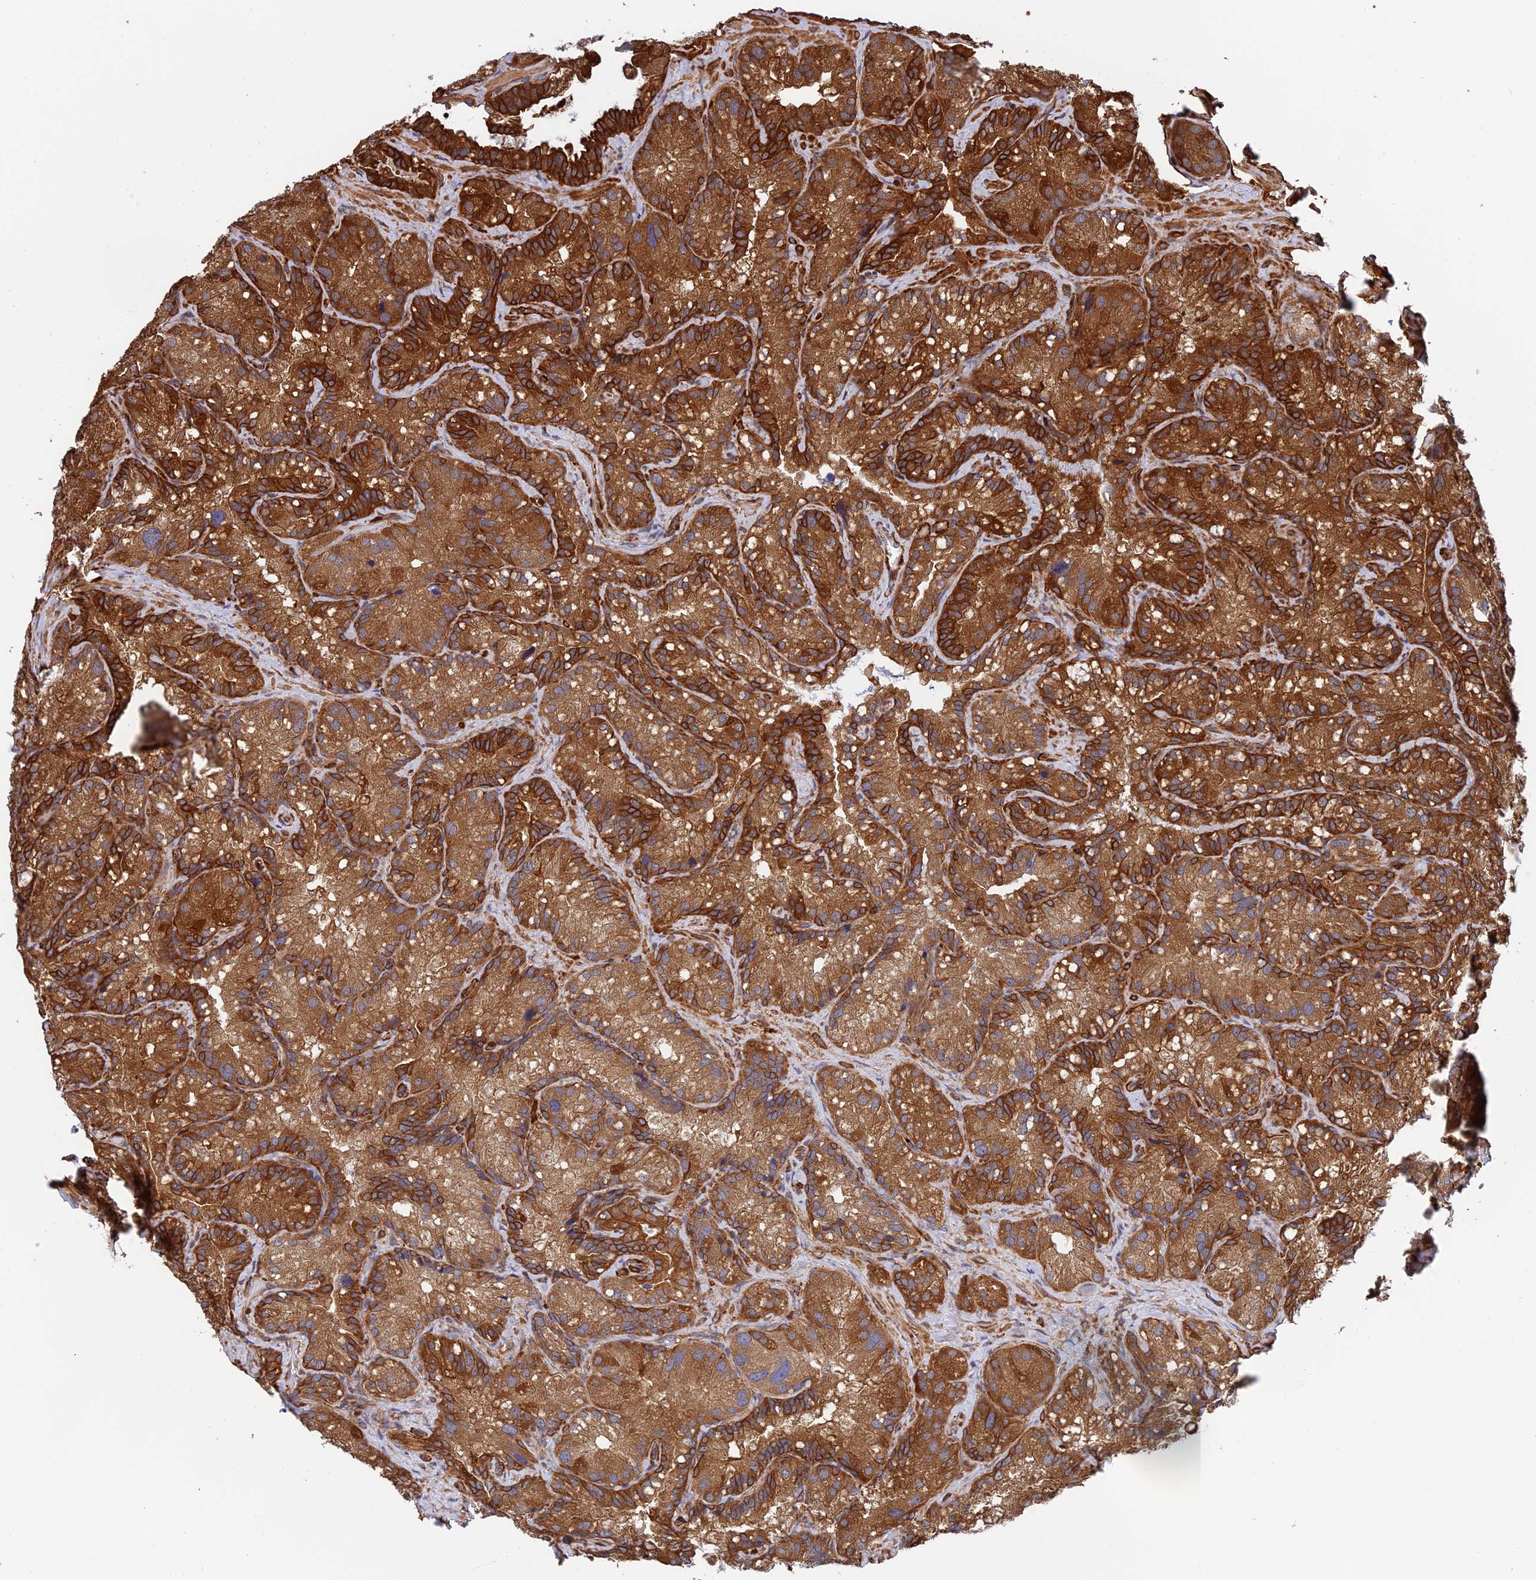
{"staining": {"intensity": "strong", "quantity": ">75%", "location": "cytoplasmic/membranous"}, "tissue": "seminal vesicle", "cell_type": "Glandular cells", "image_type": "normal", "snomed": [{"axis": "morphology", "description": "Normal tissue, NOS"}, {"axis": "topography", "description": "Prostate"}, {"axis": "topography", "description": "Seminal veicle"}], "caption": "Immunohistochemistry (IHC) staining of benign seminal vesicle, which reveals high levels of strong cytoplasmic/membranous staining in approximately >75% of glandular cells indicating strong cytoplasmic/membranous protein staining. The staining was performed using DAB (3,3'-diaminobenzidine) (brown) for protein detection and nuclei were counterstained in hematoxylin (blue).", "gene": "EVI5L", "patient": {"sex": "male", "age": 68}}